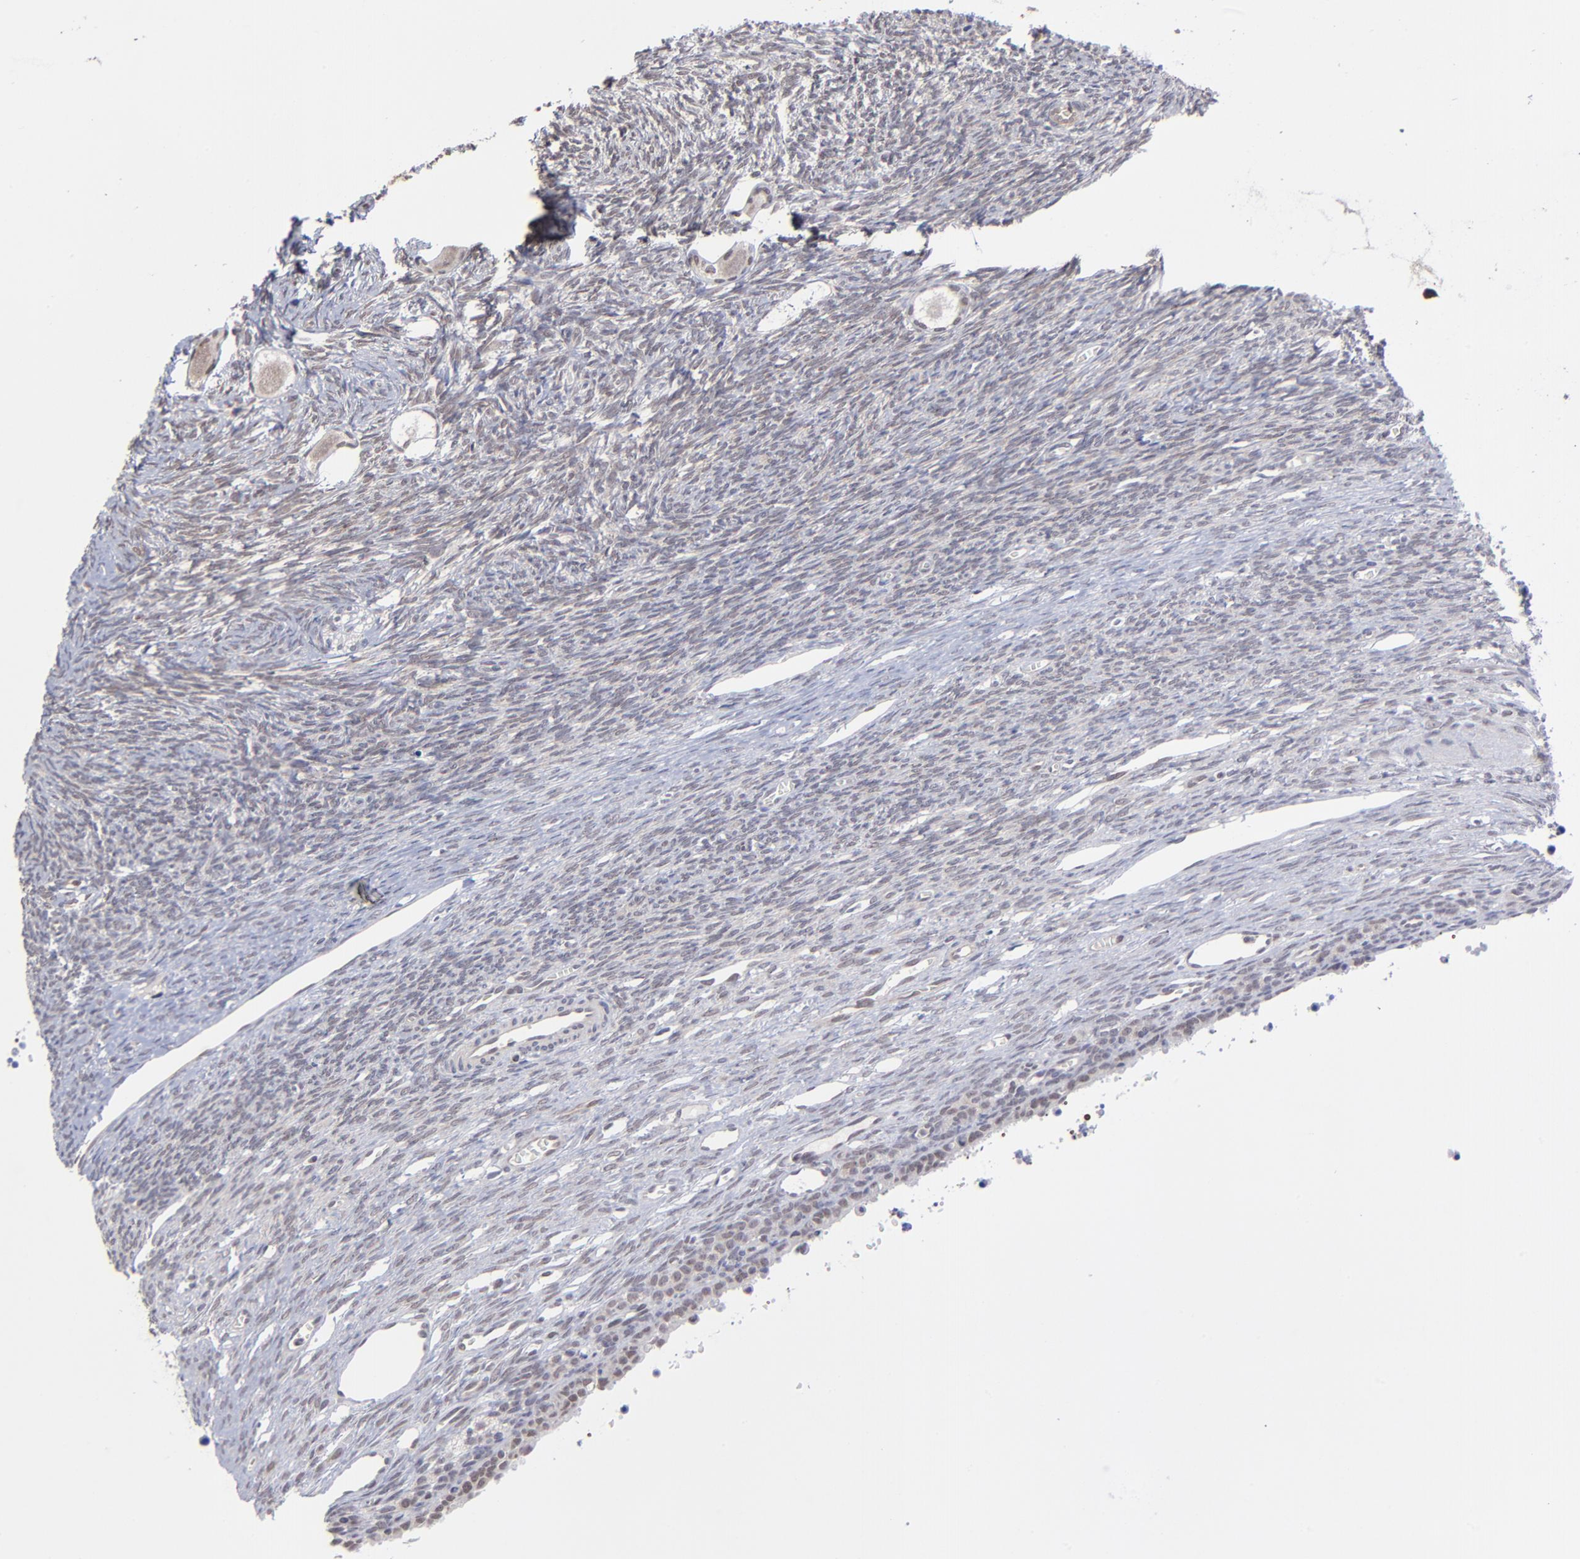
{"staining": {"intensity": "moderate", "quantity": "25%-75%", "location": "nuclear"}, "tissue": "ovary", "cell_type": "Follicle cells", "image_type": "normal", "snomed": [{"axis": "morphology", "description": "Normal tissue, NOS"}, {"axis": "topography", "description": "Ovary"}], "caption": "Protein positivity by immunohistochemistry demonstrates moderate nuclear expression in about 25%-75% of follicle cells in benign ovary.", "gene": "ZNF419", "patient": {"sex": "female", "age": 27}}